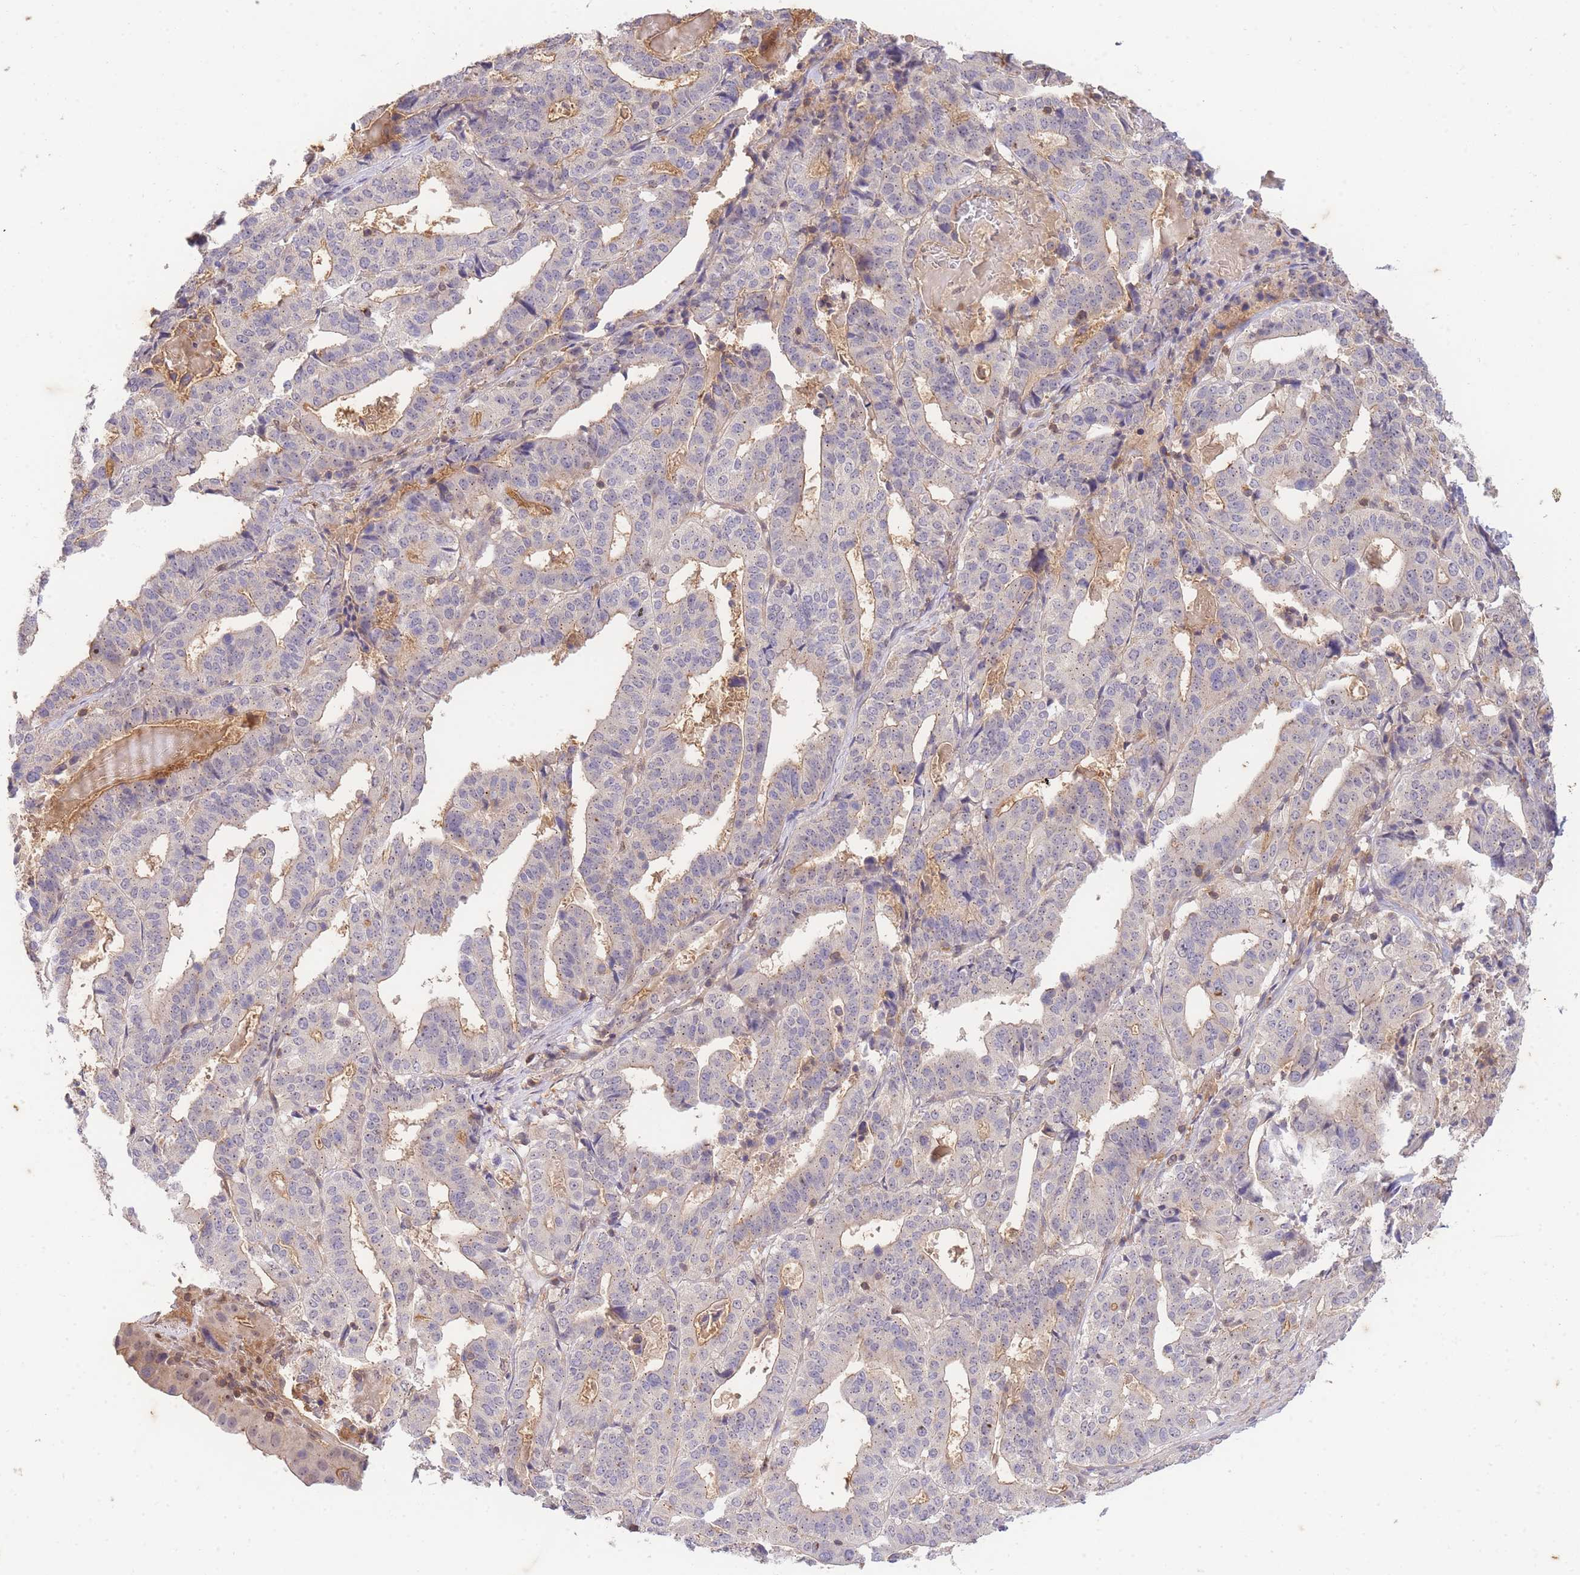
{"staining": {"intensity": "weak", "quantity": "<25%", "location": "cytoplasmic/membranous"}, "tissue": "stomach cancer", "cell_type": "Tumor cells", "image_type": "cancer", "snomed": [{"axis": "morphology", "description": "Adenocarcinoma, NOS"}, {"axis": "topography", "description": "Stomach"}], "caption": "Immunohistochemical staining of stomach cancer exhibits no significant staining in tumor cells.", "gene": "ST8SIA4", "patient": {"sex": "male", "age": 48}}